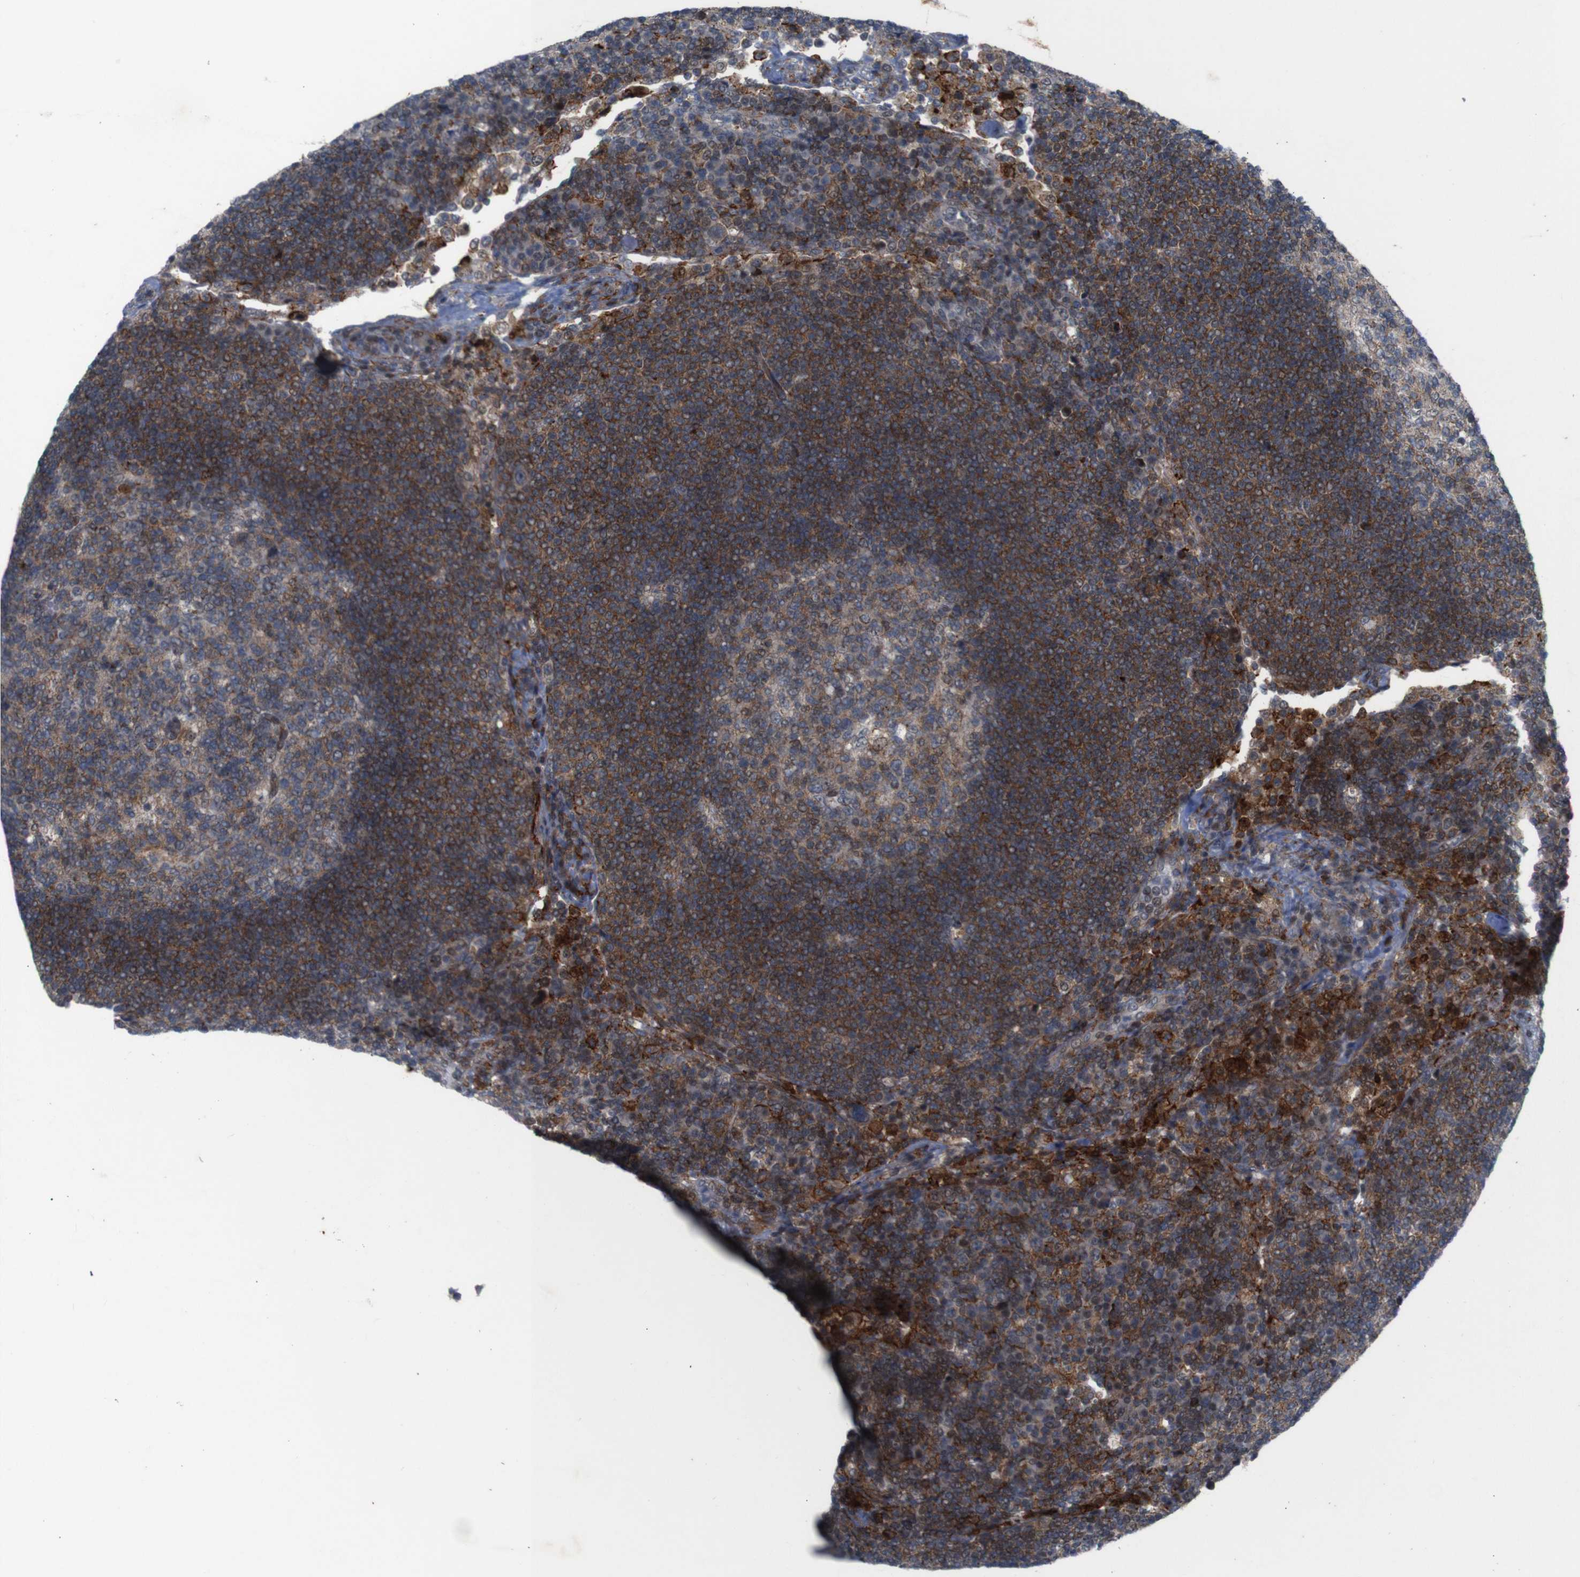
{"staining": {"intensity": "strong", "quantity": "25%-75%", "location": "cytoplasmic/membranous,nuclear"}, "tissue": "lymph node", "cell_type": "Germinal center cells", "image_type": "normal", "snomed": [{"axis": "morphology", "description": "Normal tissue, NOS"}, {"axis": "topography", "description": "Lymph node"}], "caption": "This histopathology image demonstrates normal lymph node stained with immunohistochemistry (IHC) to label a protein in brown. The cytoplasmic/membranous,nuclear of germinal center cells show strong positivity for the protein. Nuclei are counter-stained blue.", "gene": "ATP7B", "patient": {"sex": "female", "age": 53}}